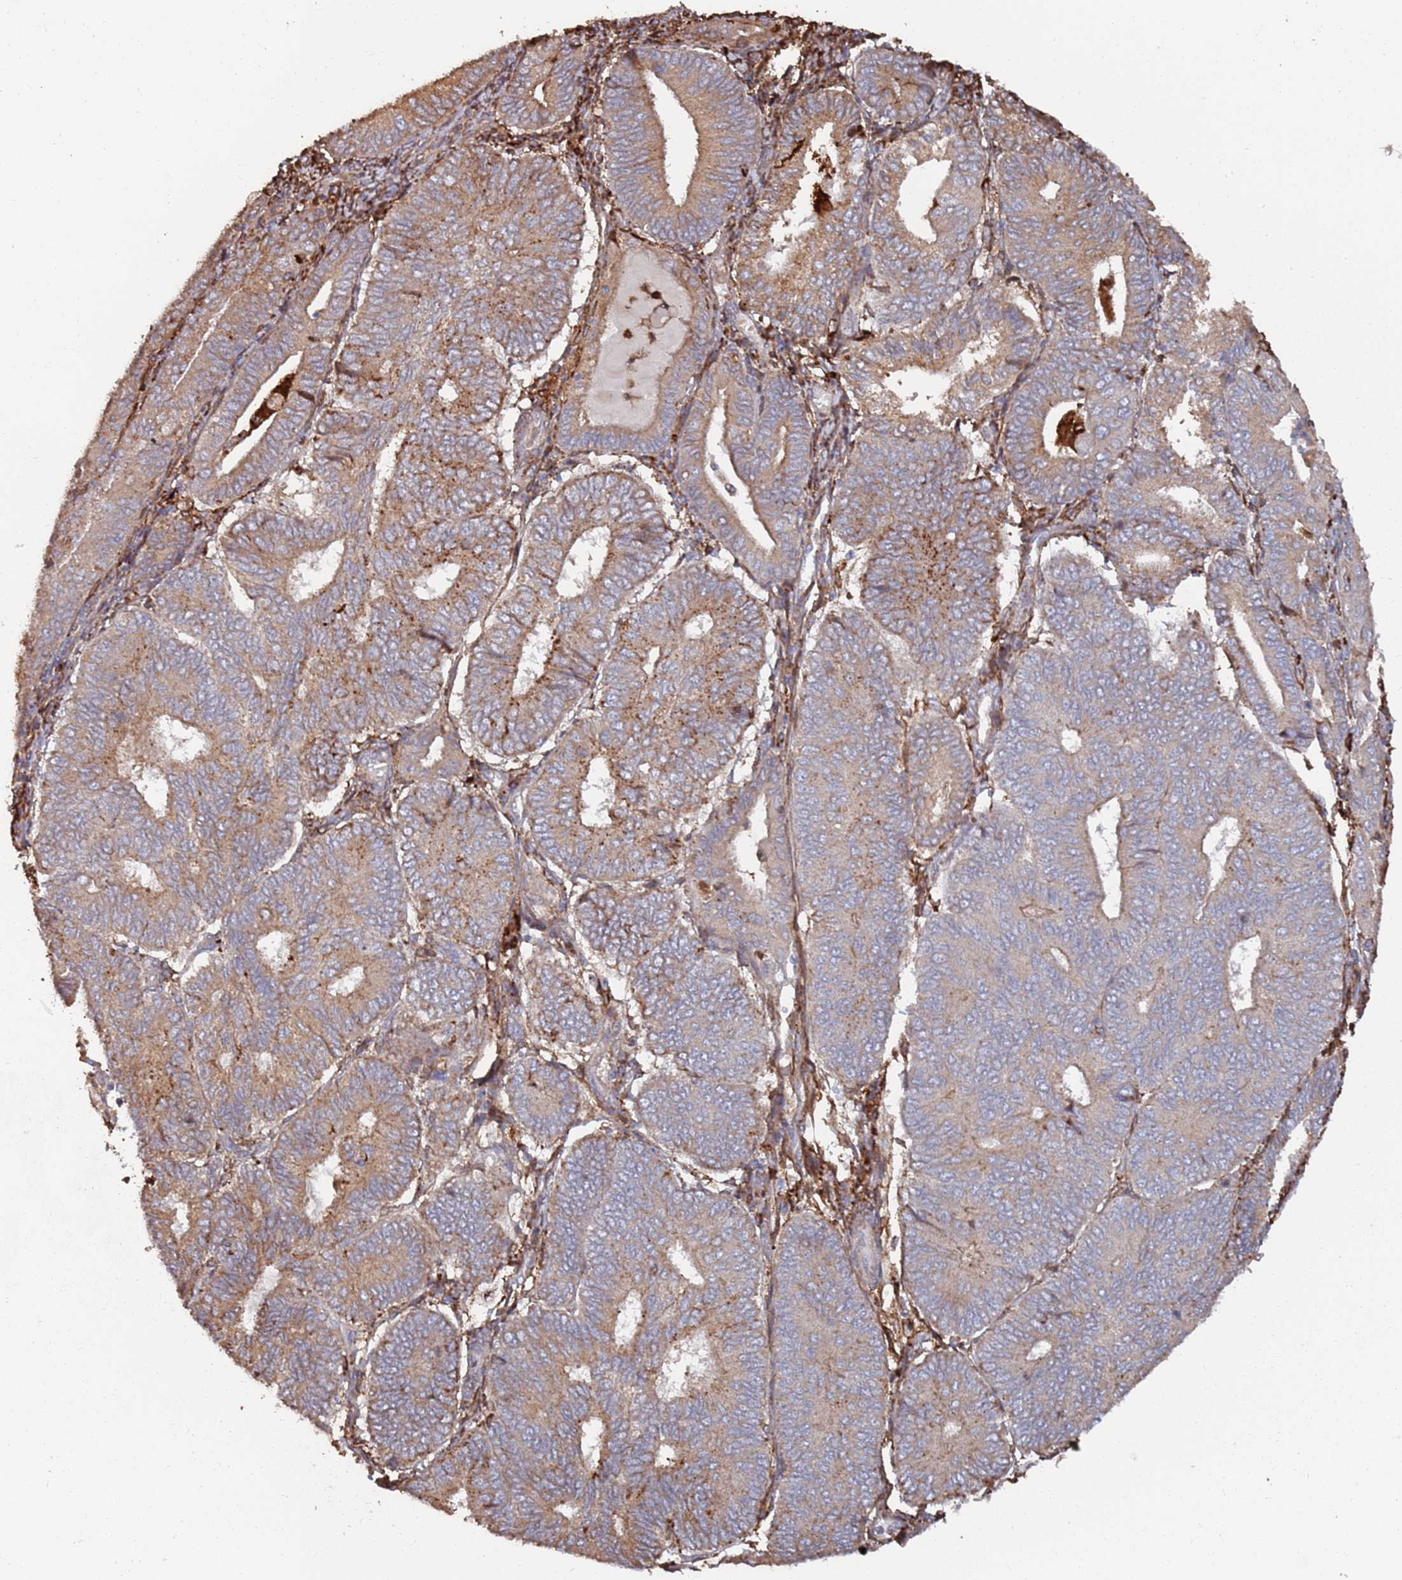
{"staining": {"intensity": "moderate", "quantity": ">75%", "location": "cytoplasmic/membranous"}, "tissue": "endometrial cancer", "cell_type": "Tumor cells", "image_type": "cancer", "snomed": [{"axis": "morphology", "description": "Adenocarcinoma, NOS"}, {"axis": "topography", "description": "Endometrium"}], "caption": "Immunohistochemistry histopathology image of adenocarcinoma (endometrial) stained for a protein (brown), which shows medium levels of moderate cytoplasmic/membranous positivity in approximately >75% of tumor cells.", "gene": "LACC1", "patient": {"sex": "female", "age": 81}}